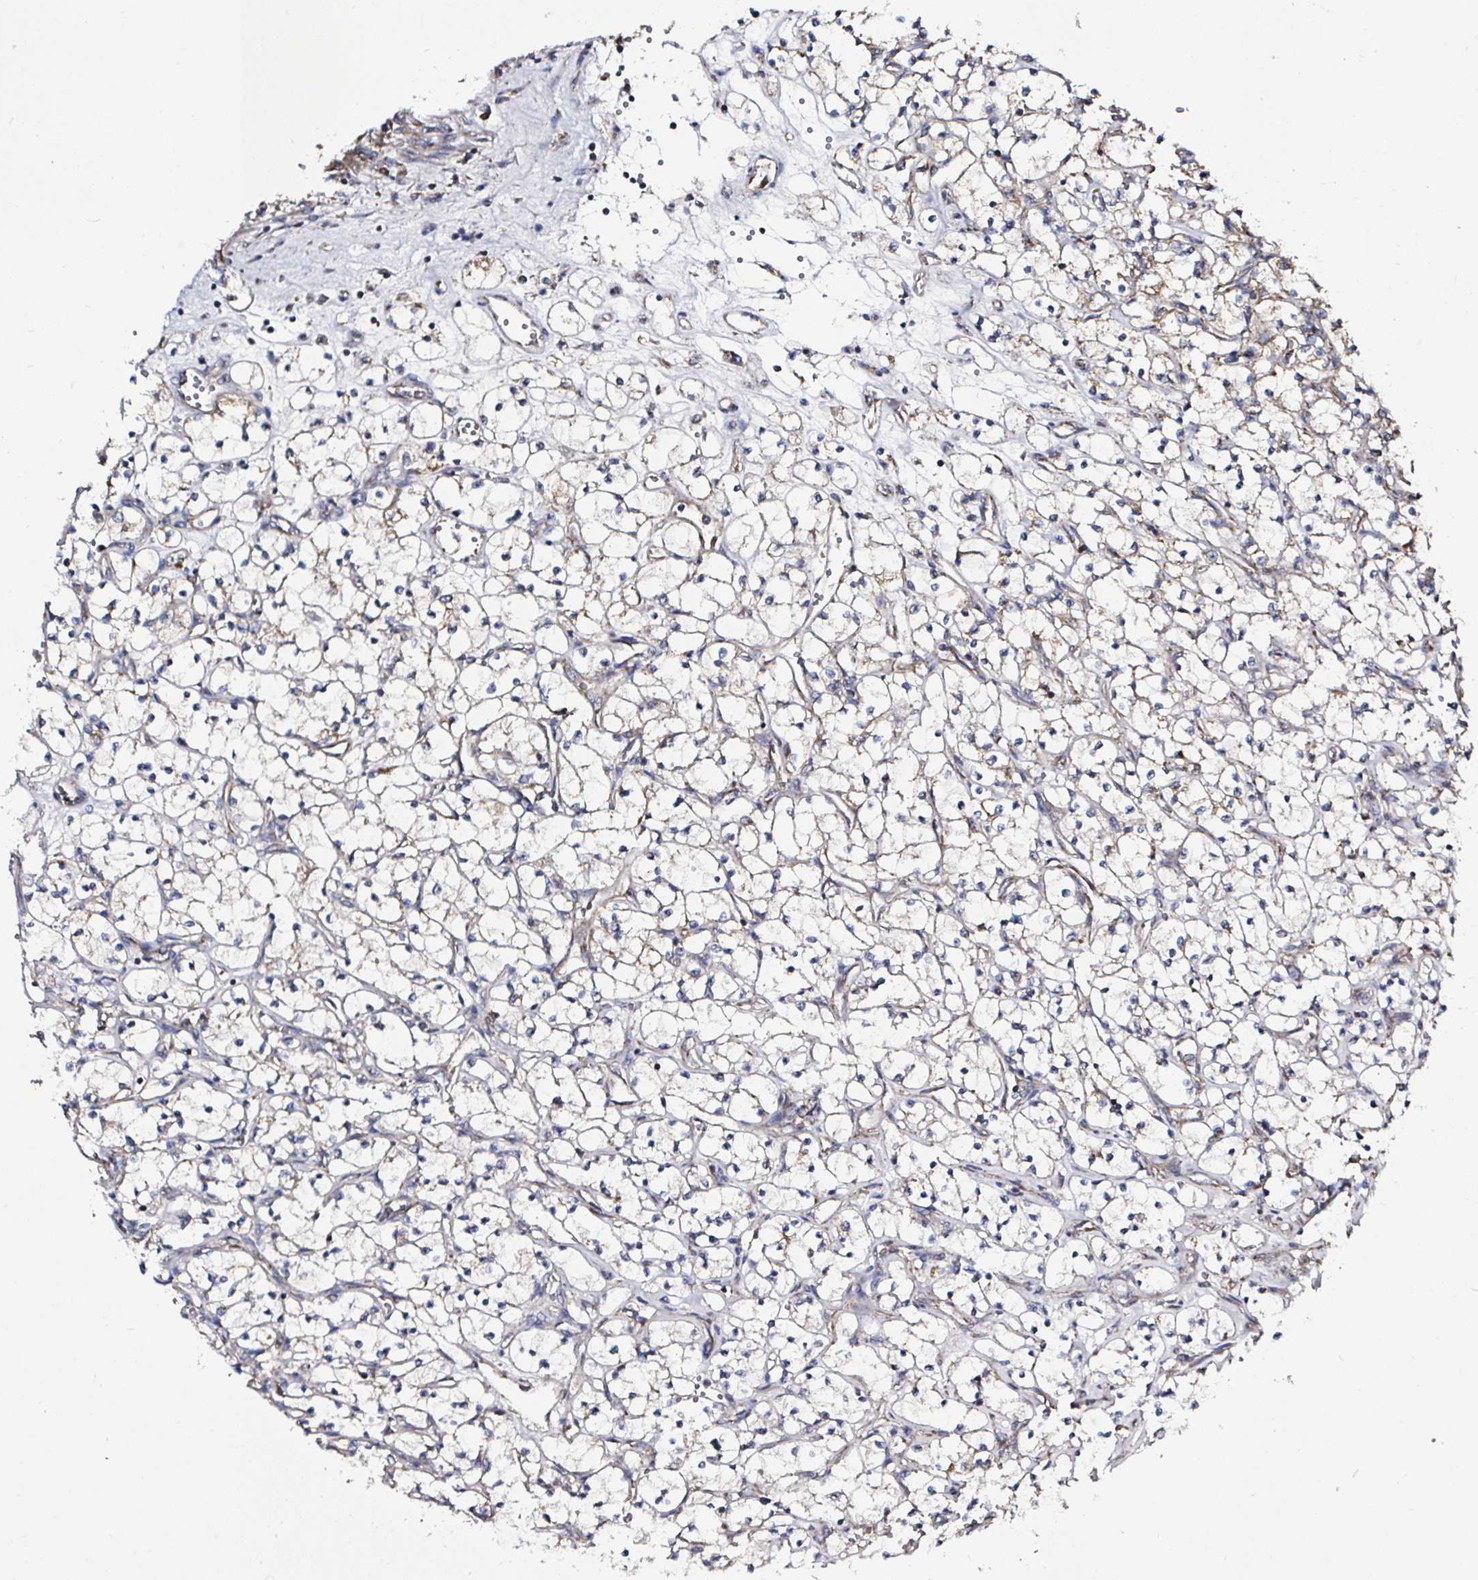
{"staining": {"intensity": "negative", "quantity": "none", "location": "none"}, "tissue": "renal cancer", "cell_type": "Tumor cells", "image_type": "cancer", "snomed": [{"axis": "morphology", "description": "Adenocarcinoma, NOS"}, {"axis": "topography", "description": "Kidney"}], "caption": "Immunohistochemistry histopathology image of neoplastic tissue: renal cancer (adenocarcinoma) stained with DAB shows no significant protein staining in tumor cells.", "gene": "ATAD3B", "patient": {"sex": "female", "age": 69}}